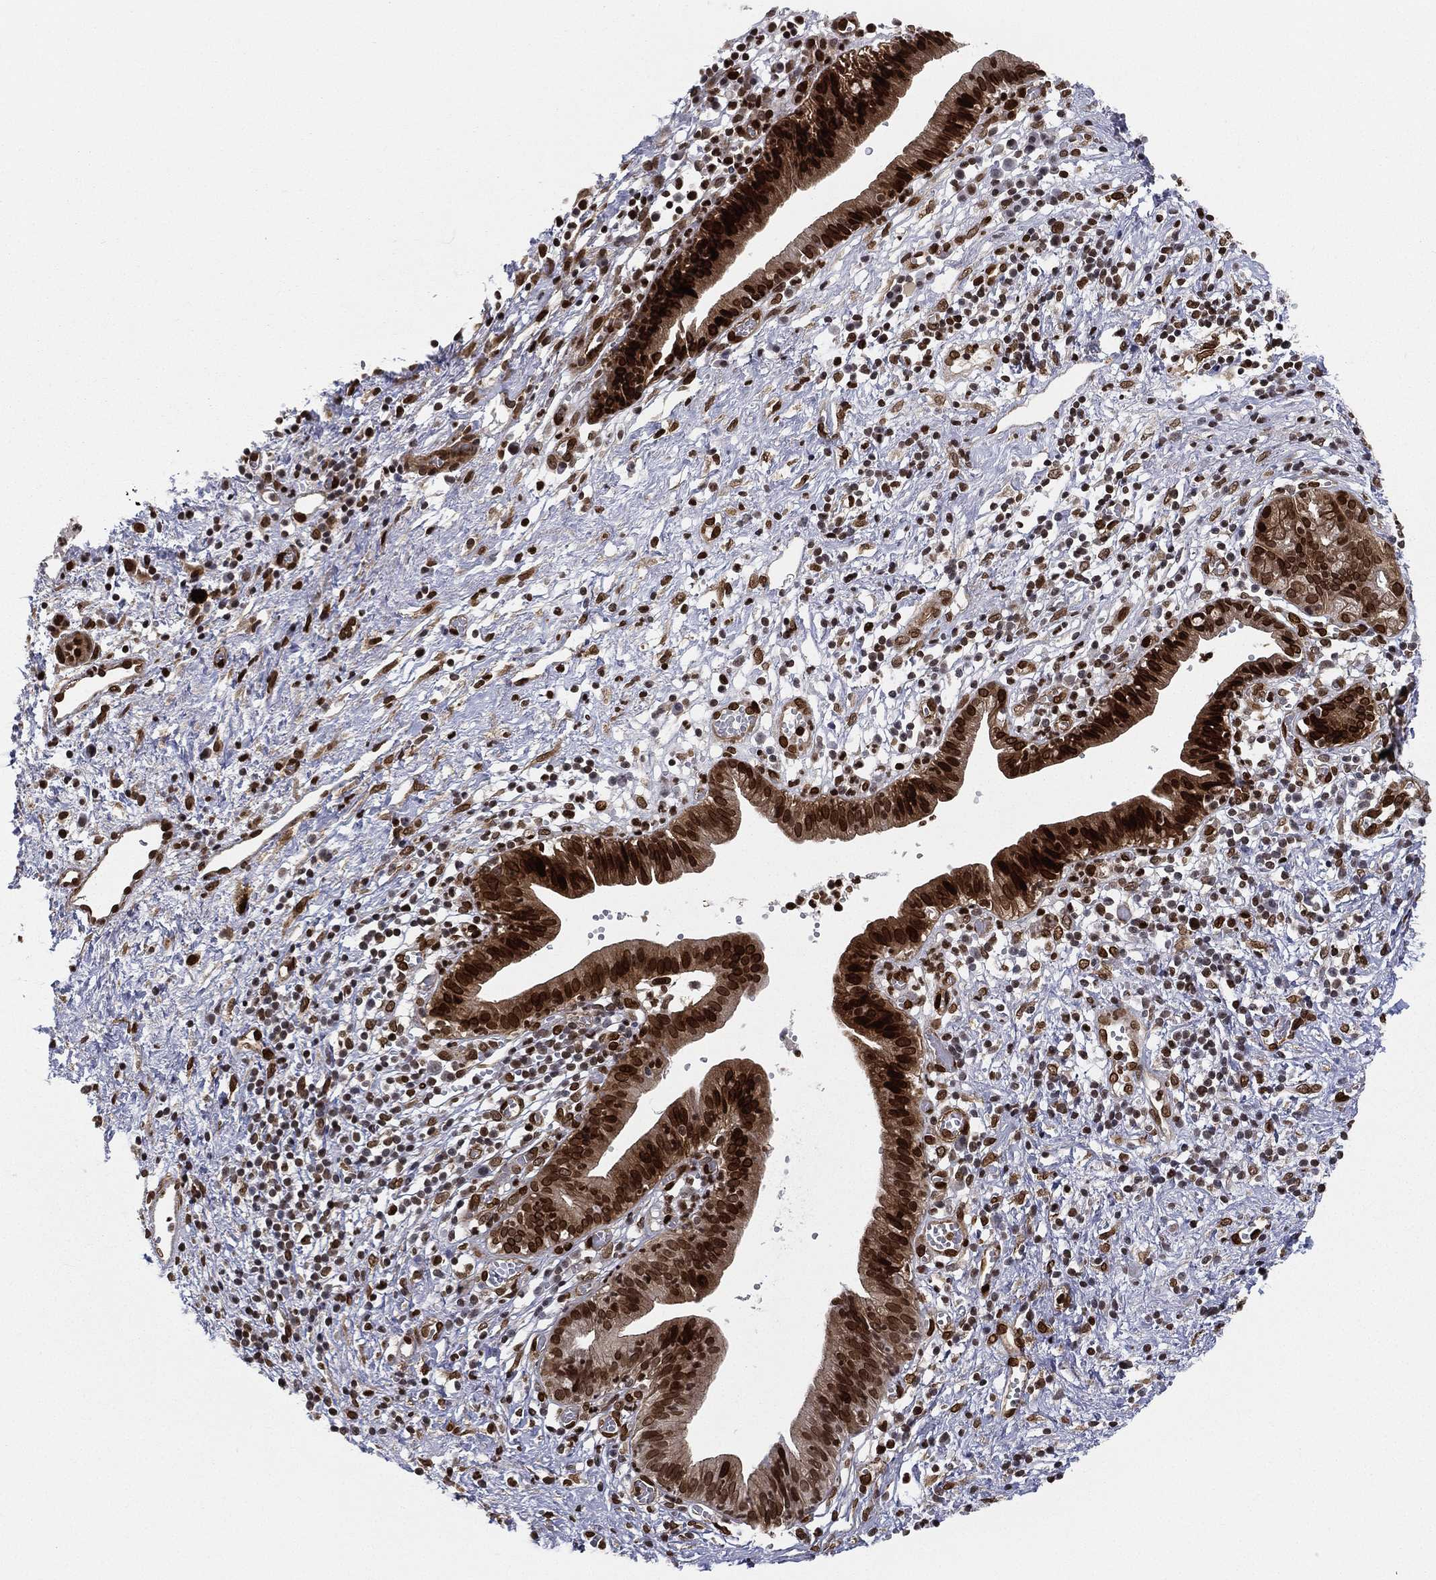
{"staining": {"intensity": "strong", "quantity": ">75%", "location": "nuclear"}, "tissue": "pancreatic cancer", "cell_type": "Tumor cells", "image_type": "cancer", "snomed": [{"axis": "morphology", "description": "Adenocarcinoma, NOS"}, {"axis": "topography", "description": "Pancreas"}], "caption": "A brown stain highlights strong nuclear expression of a protein in adenocarcinoma (pancreatic) tumor cells. The protein of interest is shown in brown color, while the nuclei are stained blue.", "gene": "LMNB1", "patient": {"sex": "female", "age": 73}}